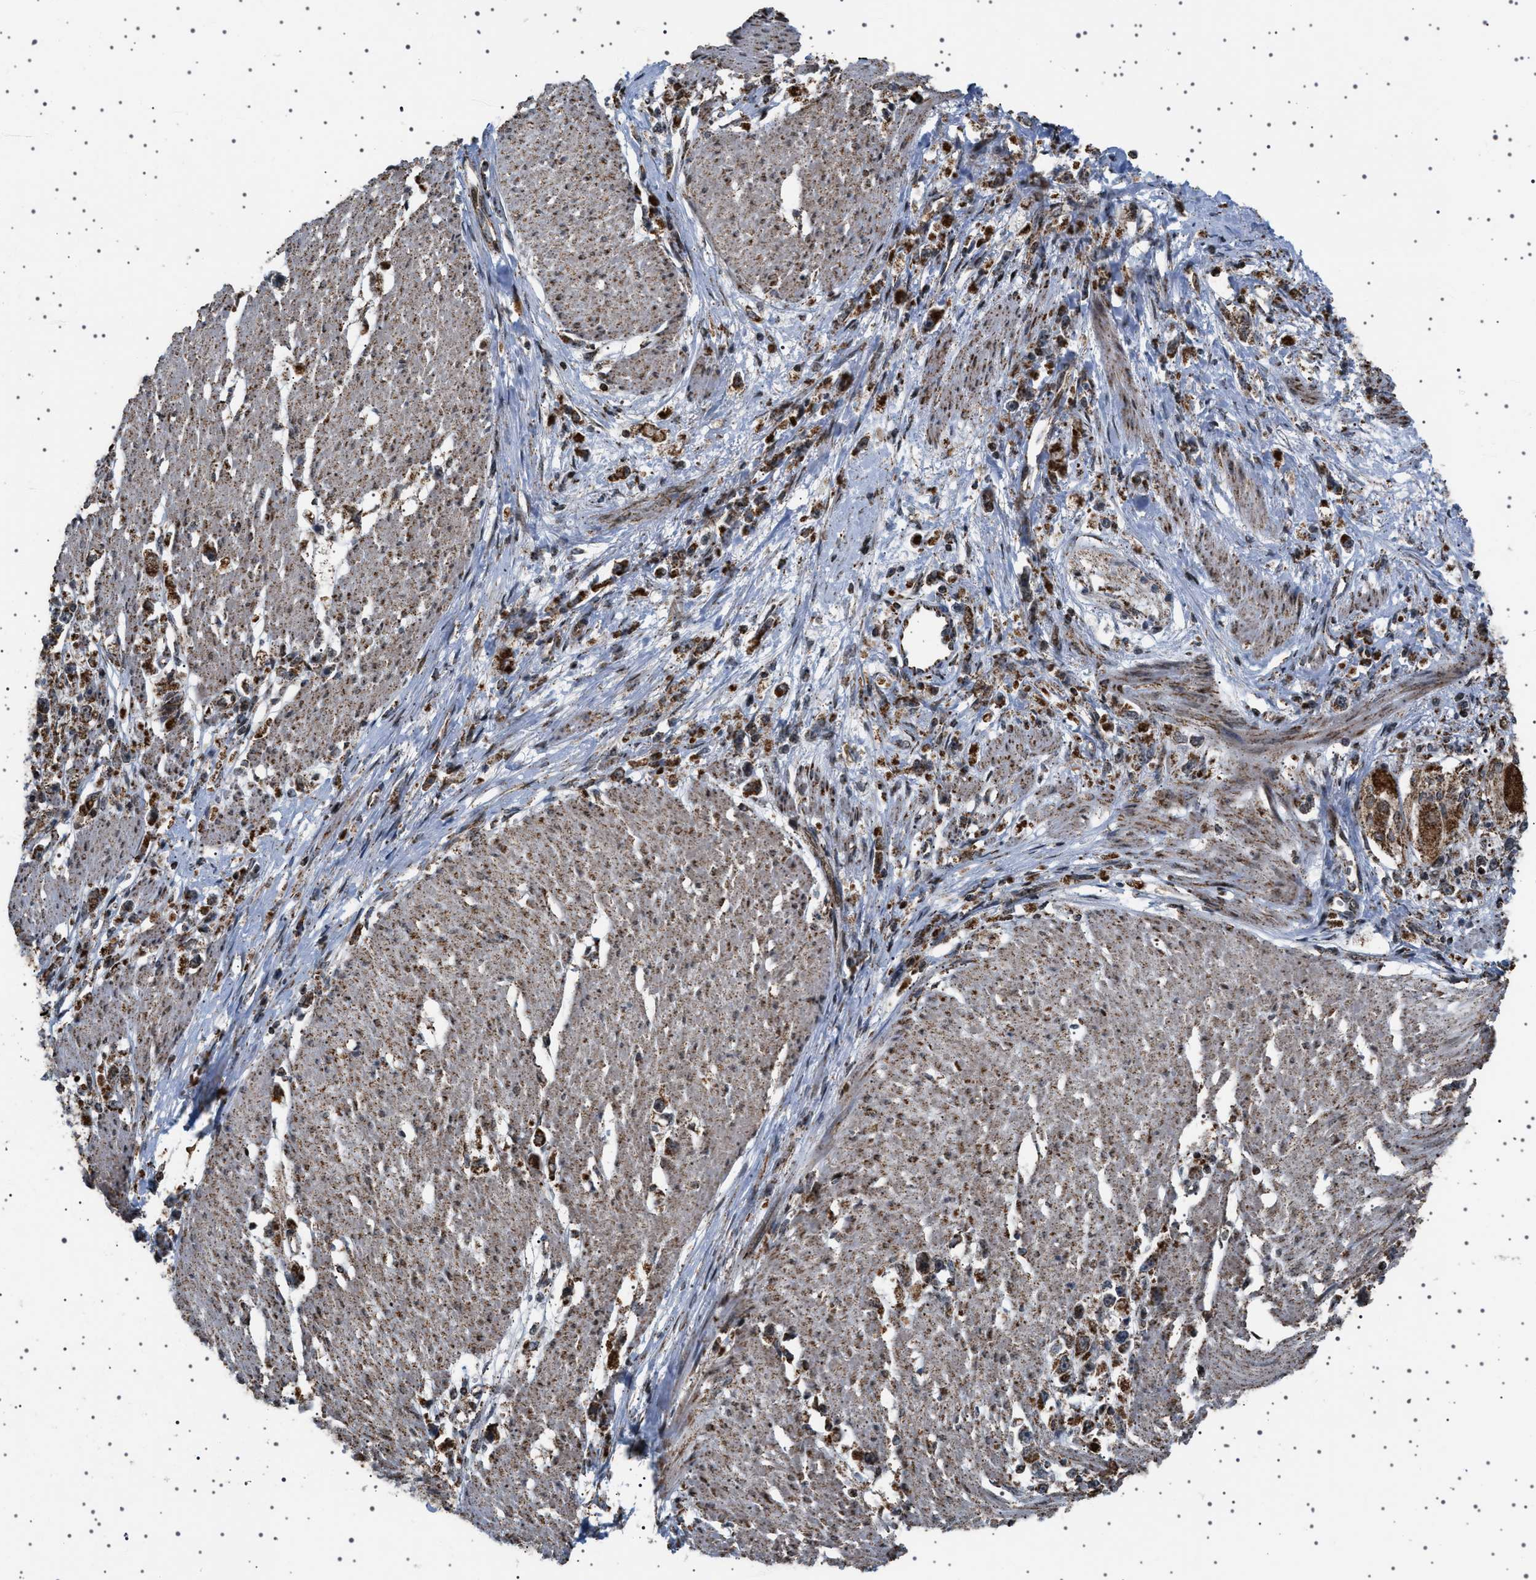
{"staining": {"intensity": "strong", "quantity": ">75%", "location": "cytoplasmic/membranous"}, "tissue": "stomach cancer", "cell_type": "Tumor cells", "image_type": "cancer", "snomed": [{"axis": "morphology", "description": "Adenocarcinoma, NOS"}, {"axis": "topography", "description": "Stomach"}], "caption": "The histopathology image displays staining of stomach cancer (adenocarcinoma), revealing strong cytoplasmic/membranous protein staining (brown color) within tumor cells.", "gene": "MELK", "patient": {"sex": "female", "age": 59}}